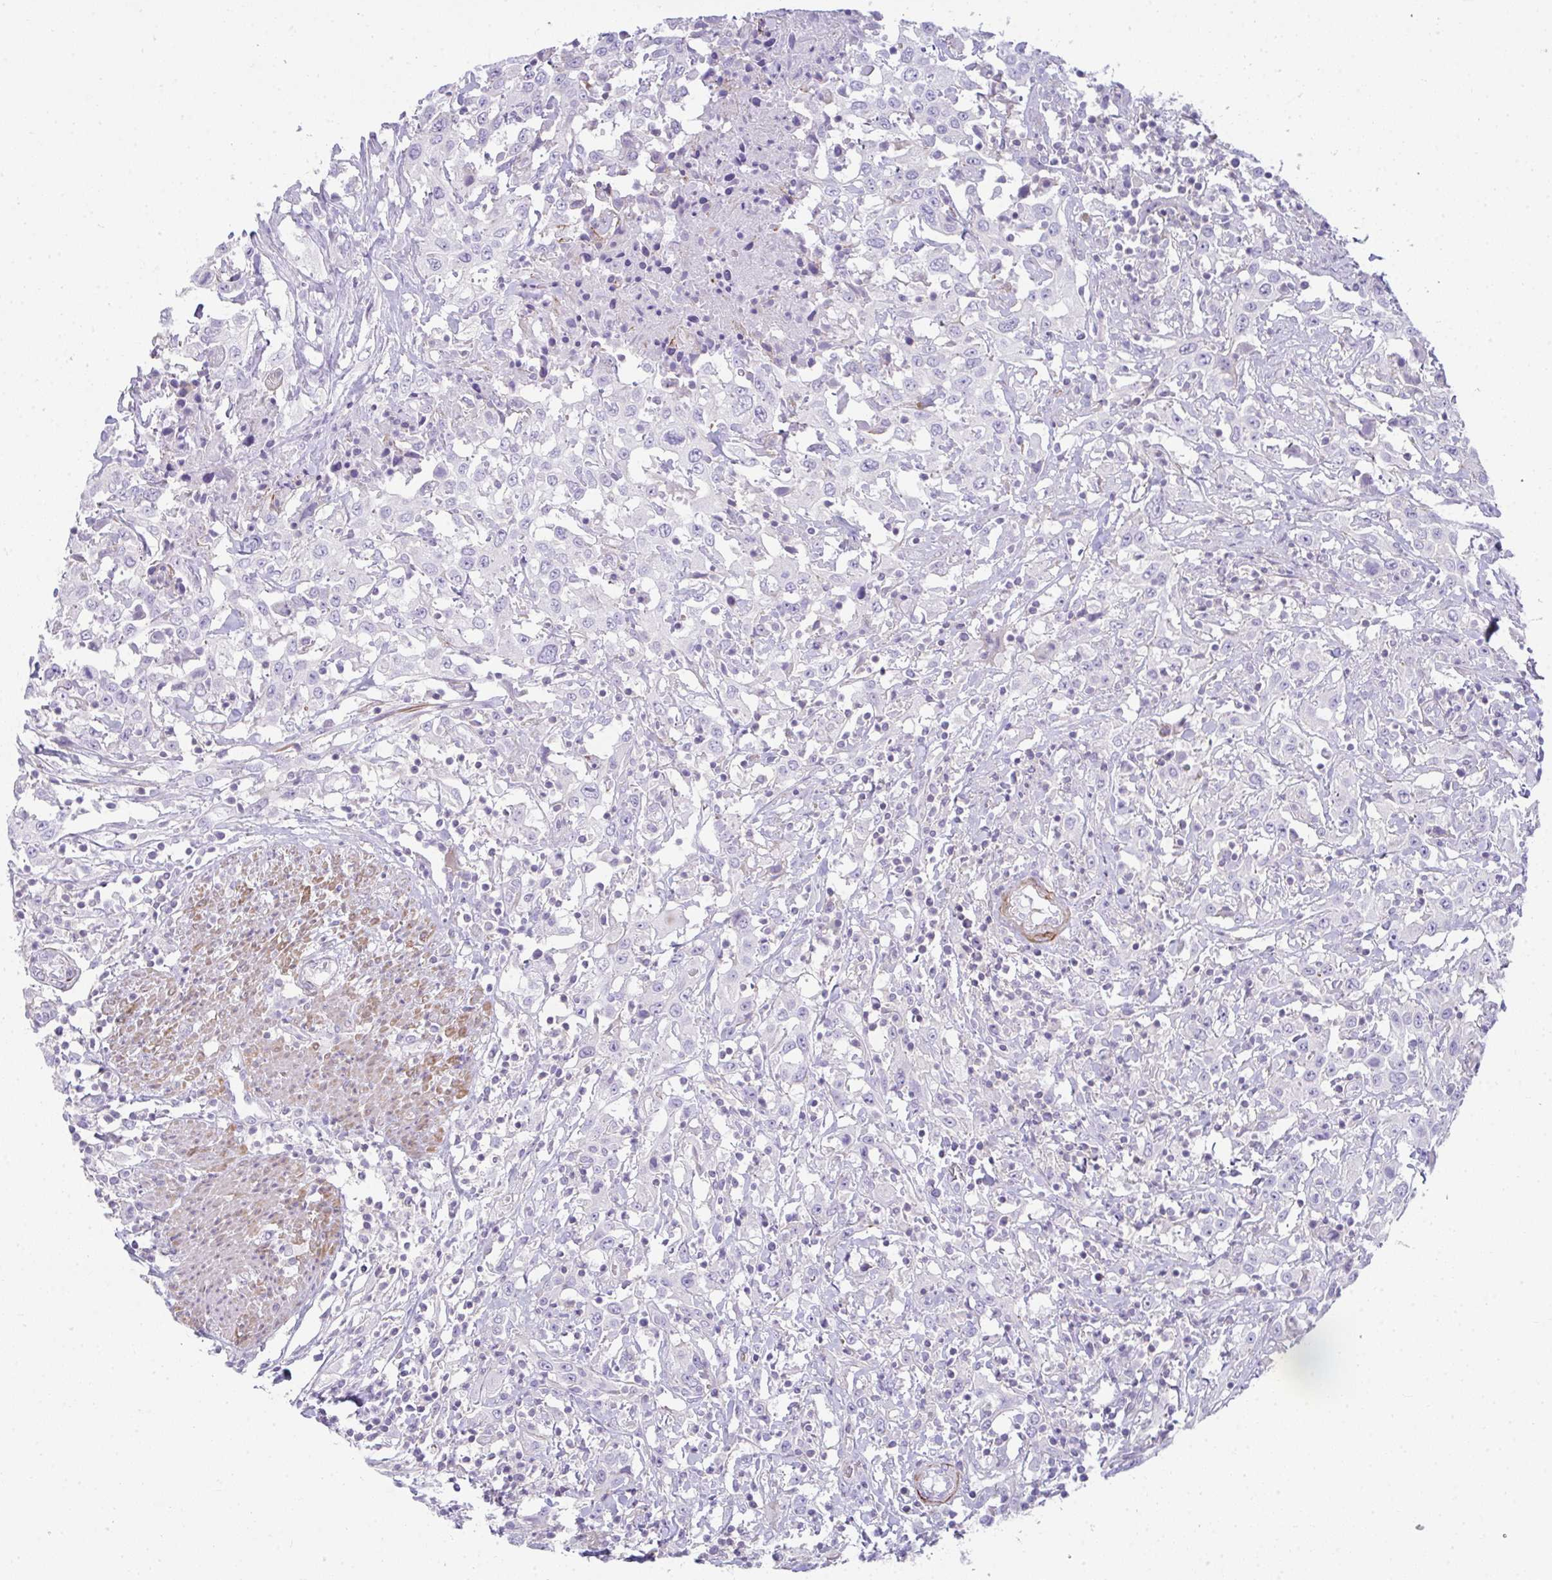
{"staining": {"intensity": "negative", "quantity": "none", "location": "none"}, "tissue": "urothelial cancer", "cell_type": "Tumor cells", "image_type": "cancer", "snomed": [{"axis": "morphology", "description": "Urothelial carcinoma, High grade"}, {"axis": "topography", "description": "Urinary bladder"}], "caption": "An immunohistochemistry (IHC) image of urothelial cancer is shown. There is no staining in tumor cells of urothelial cancer.", "gene": "CDRT15", "patient": {"sex": "male", "age": 61}}